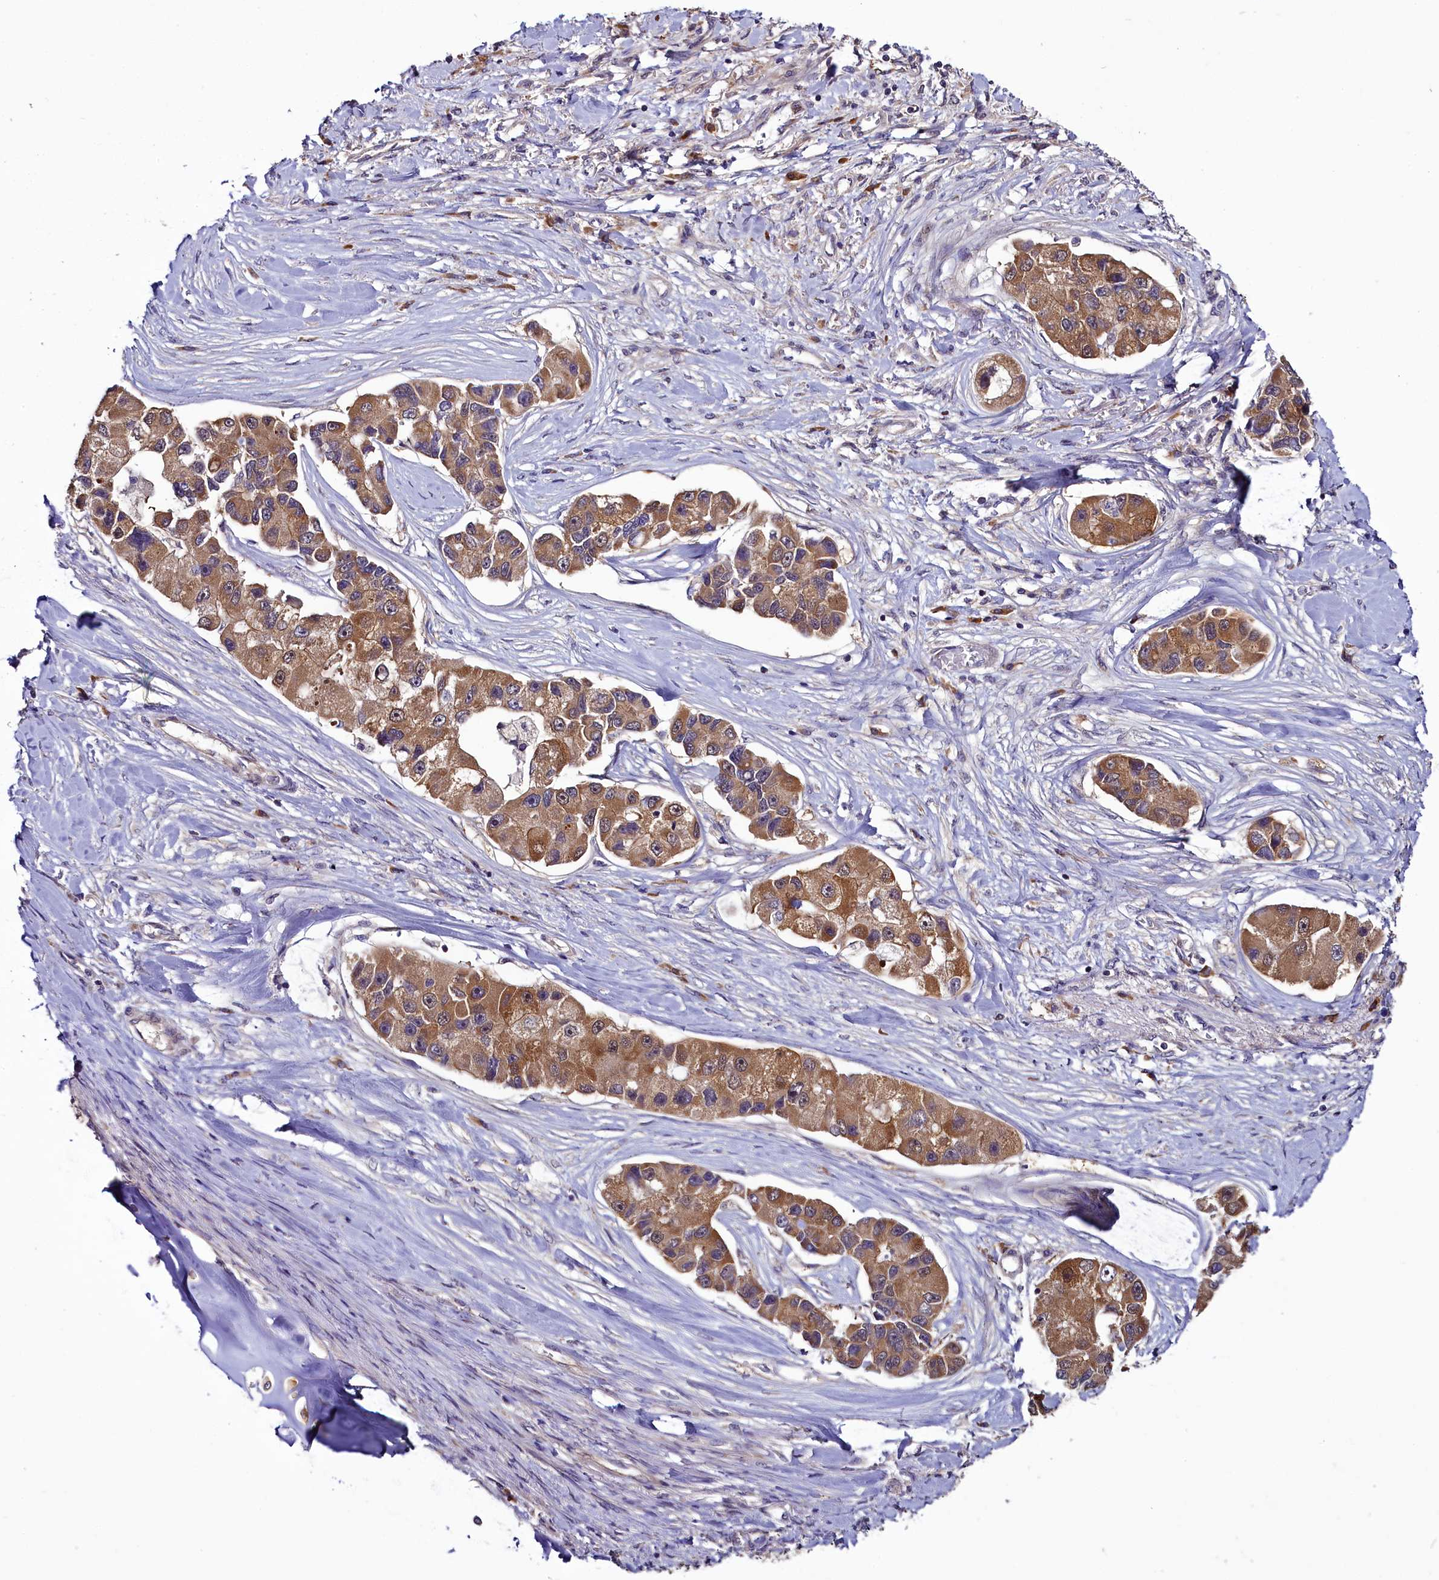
{"staining": {"intensity": "moderate", "quantity": ">75%", "location": "cytoplasmic/membranous,nuclear"}, "tissue": "lung cancer", "cell_type": "Tumor cells", "image_type": "cancer", "snomed": [{"axis": "morphology", "description": "Adenocarcinoma, NOS"}, {"axis": "topography", "description": "Lung"}], "caption": "Tumor cells show medium levels of moderate cytoplasmic/membranous and nuclear expression in about >75% of cells in human lung cancer.", "gene": "RPUSD2", "patient": {"sex": "female", "age": 54}}